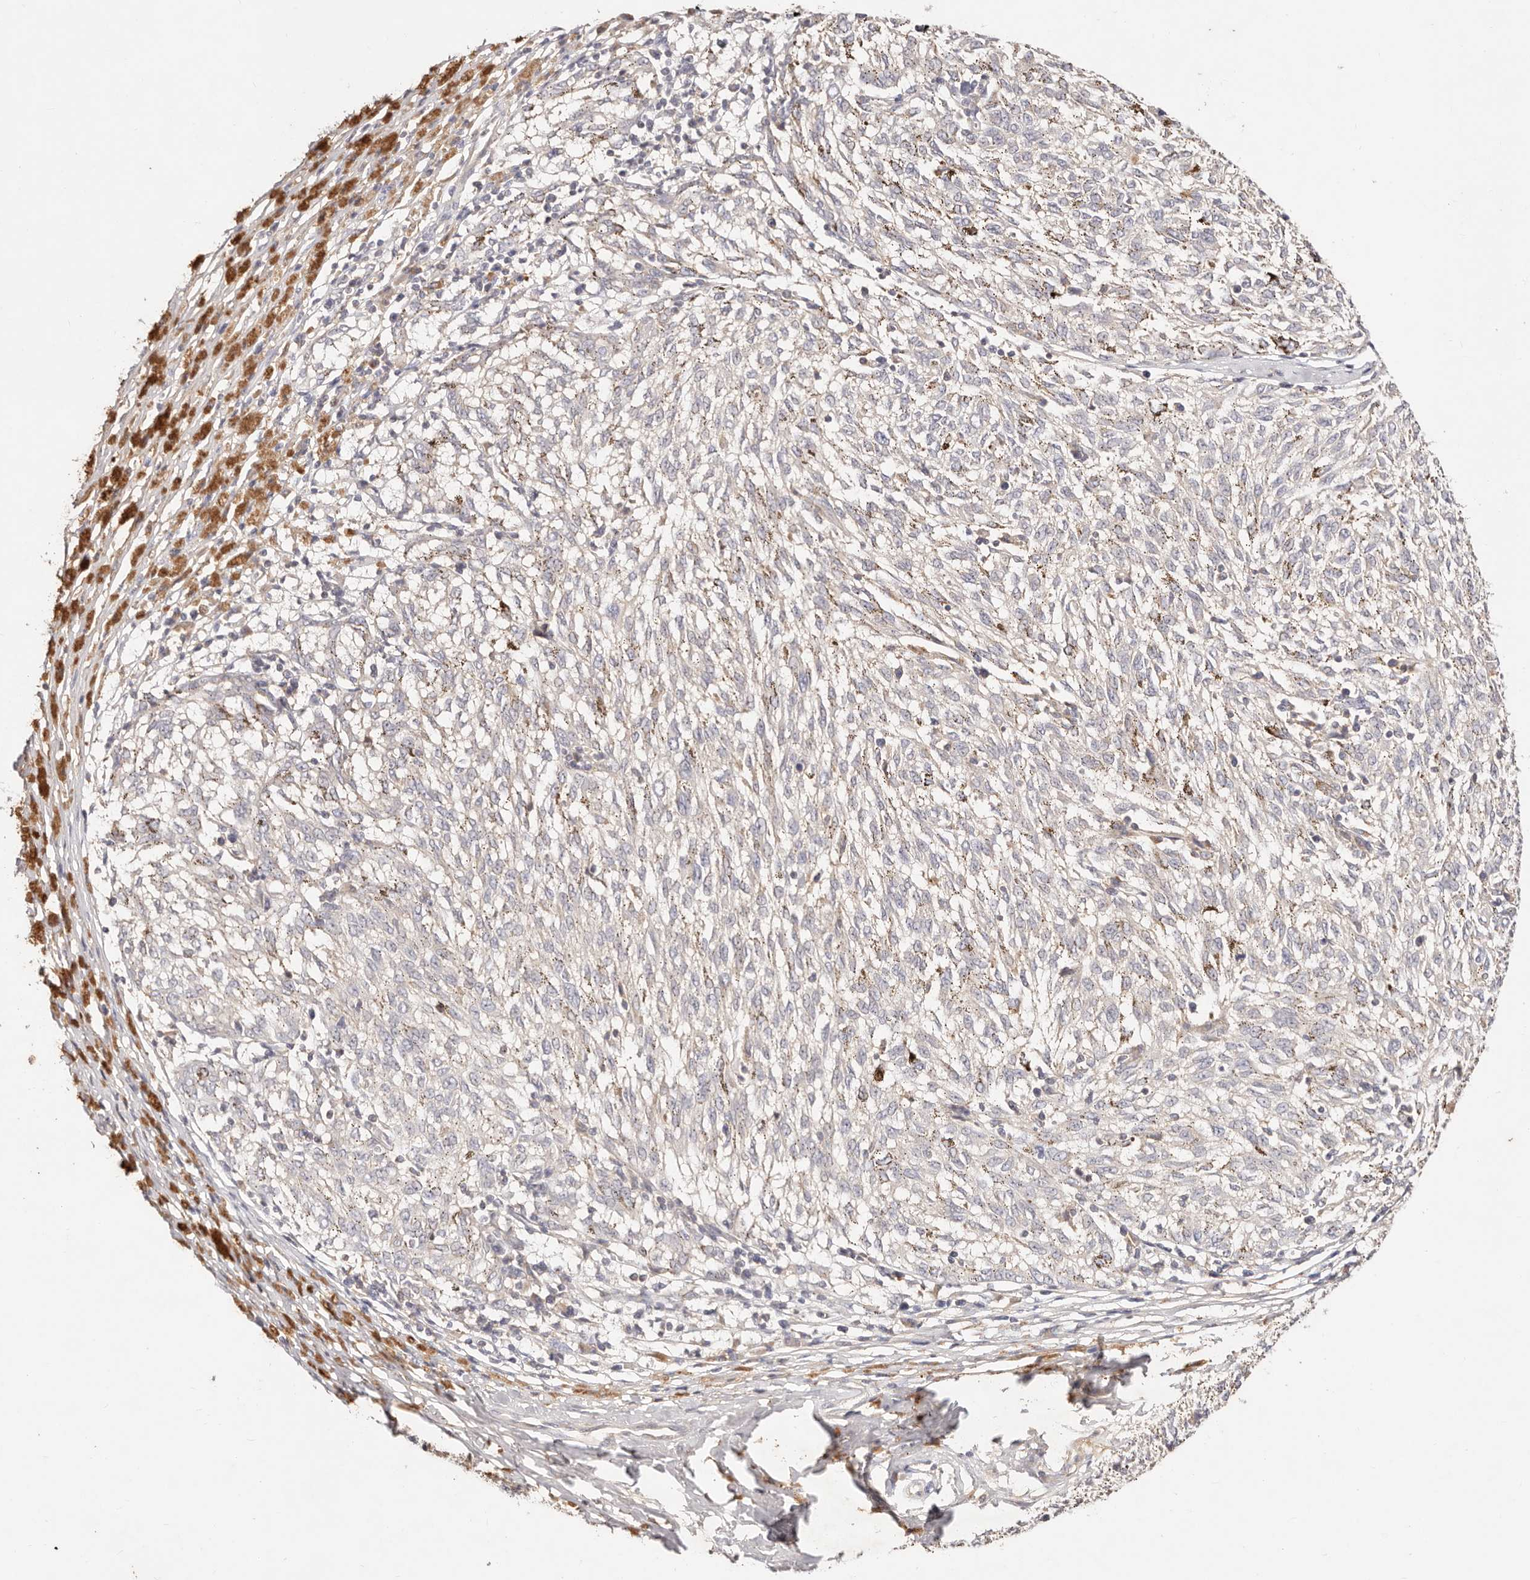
{"staining": {"intensity": "negative", "quantity": "none", "location": "none"}, "tissue": "melanoma", "cell_type": "Tumor cells", "image_type": "cancer", "snomed": [{"axis": "morphology", "description": "Malignant melanoma, NOS"}, {"axis": "topography", "description": "Skin"}], "caption": "High magnification brightfield microscopy of melanoma stained with DAB (3,3'-diaminobenzidine) (brown) and counterstained with hematoxylin (blue): tumor cells show no significant staining.", "gene": "CXADR", "patient": {"sex": "female", "age": 72}}